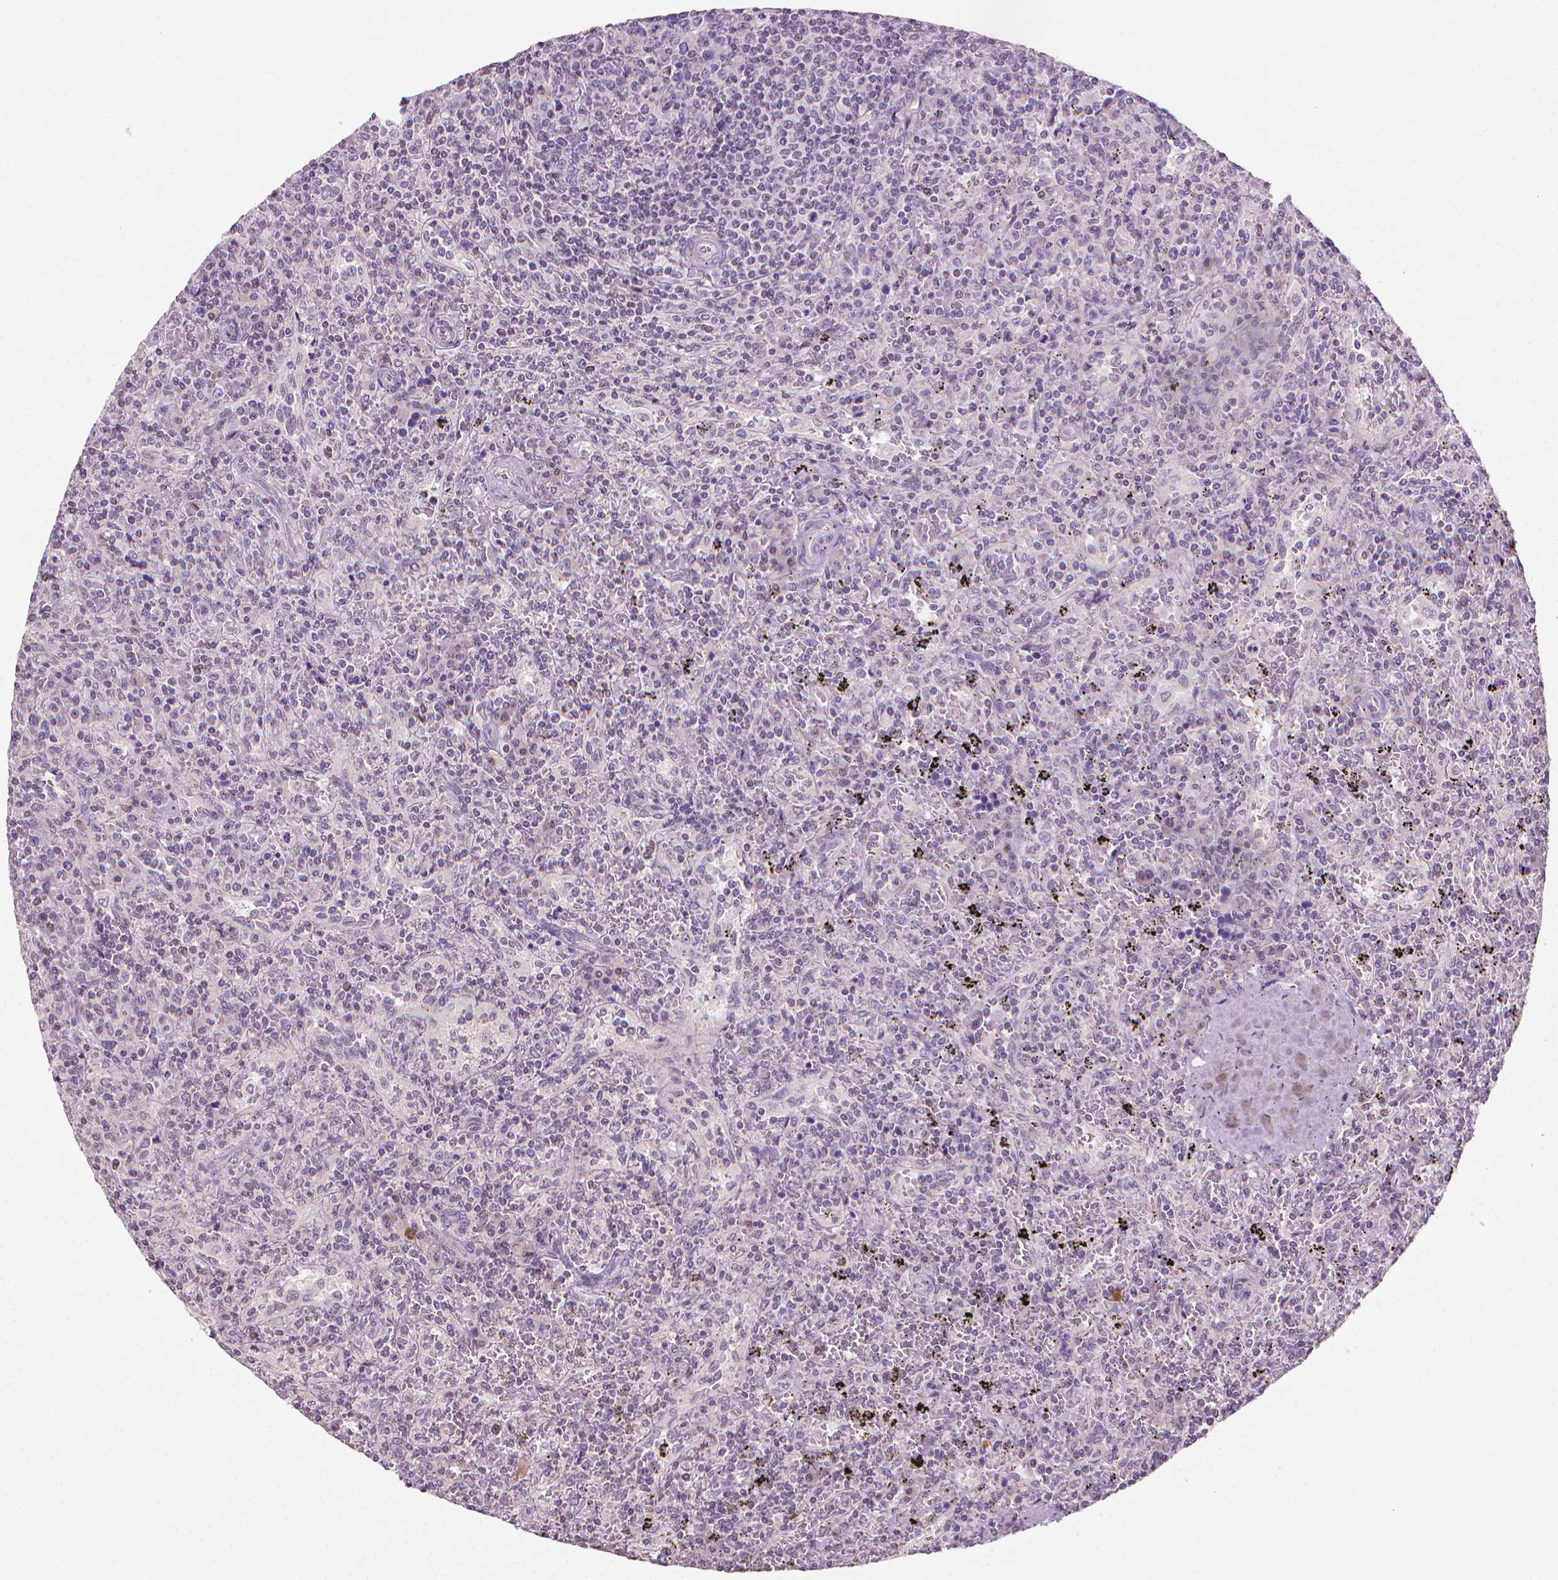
{"staining": {"intensity": "negative", "quantity": "none", "location": "none"}, "tissue": "lymphoma", "cell_type": "Tumor cells", "image_type": "cancer", "snomed": [{"axis": "morphology", "description": "Malignant lymphoma, non-Hodgkin's type, Low grade"}, {"axis": "topography", "description": "Spleen"}], "caption": "IHC photomicrograph of human malignant lymphoma, non-Hodgkin's type (low-grade) stained for a protein (brown), which reveals no expression in tumor cells. (Immunohistochemistry (ihc), brightfield microscopy, high magnification).", "gene": "NCAN", "patient": {"sex": "male", "age": 62}}